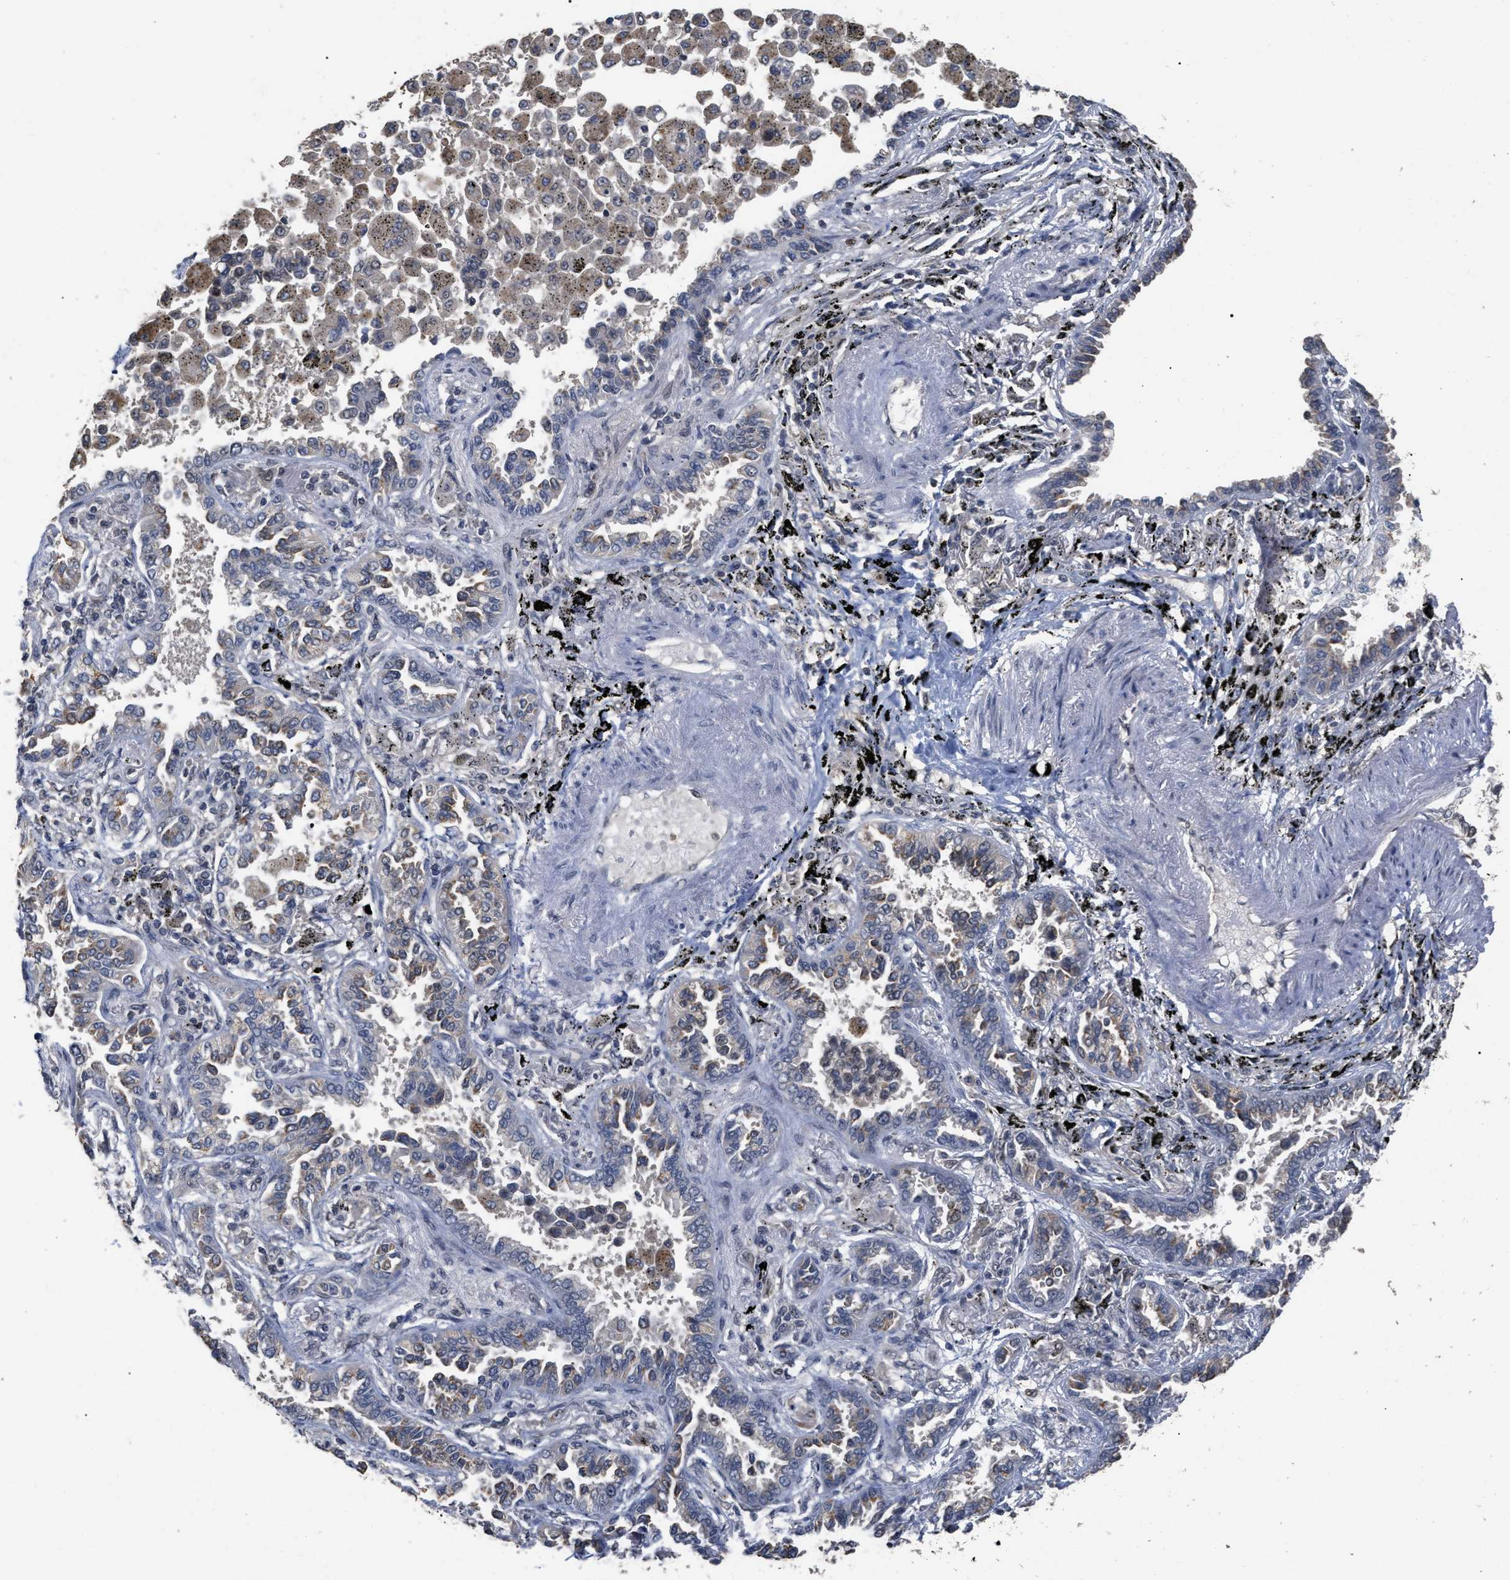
{"staining": {"intensity": "negative", "quantity": "none", "location": "none"}, "tissue": "lung cancer", "cell_type": "Tumor cells", "image_type": "cancer", "snomed": [{"axis": "morphology", "description": "Normal tissue, NOS"}, {"axis": "morphology", "description": "Adenocarcinoma, NOS"}, {"axis": "topography", "description": "Lung"}], "caption": "Immunohistochemistry (IHC) image of neoplastic tissue: adenocarcinoma (lung) stained with DAB (3,3'-diaminobenzidine) displays no significant protein positivity in tumor cells.", "gene": "JAZF1", "patient": {"sex": "male", "age": 59}}